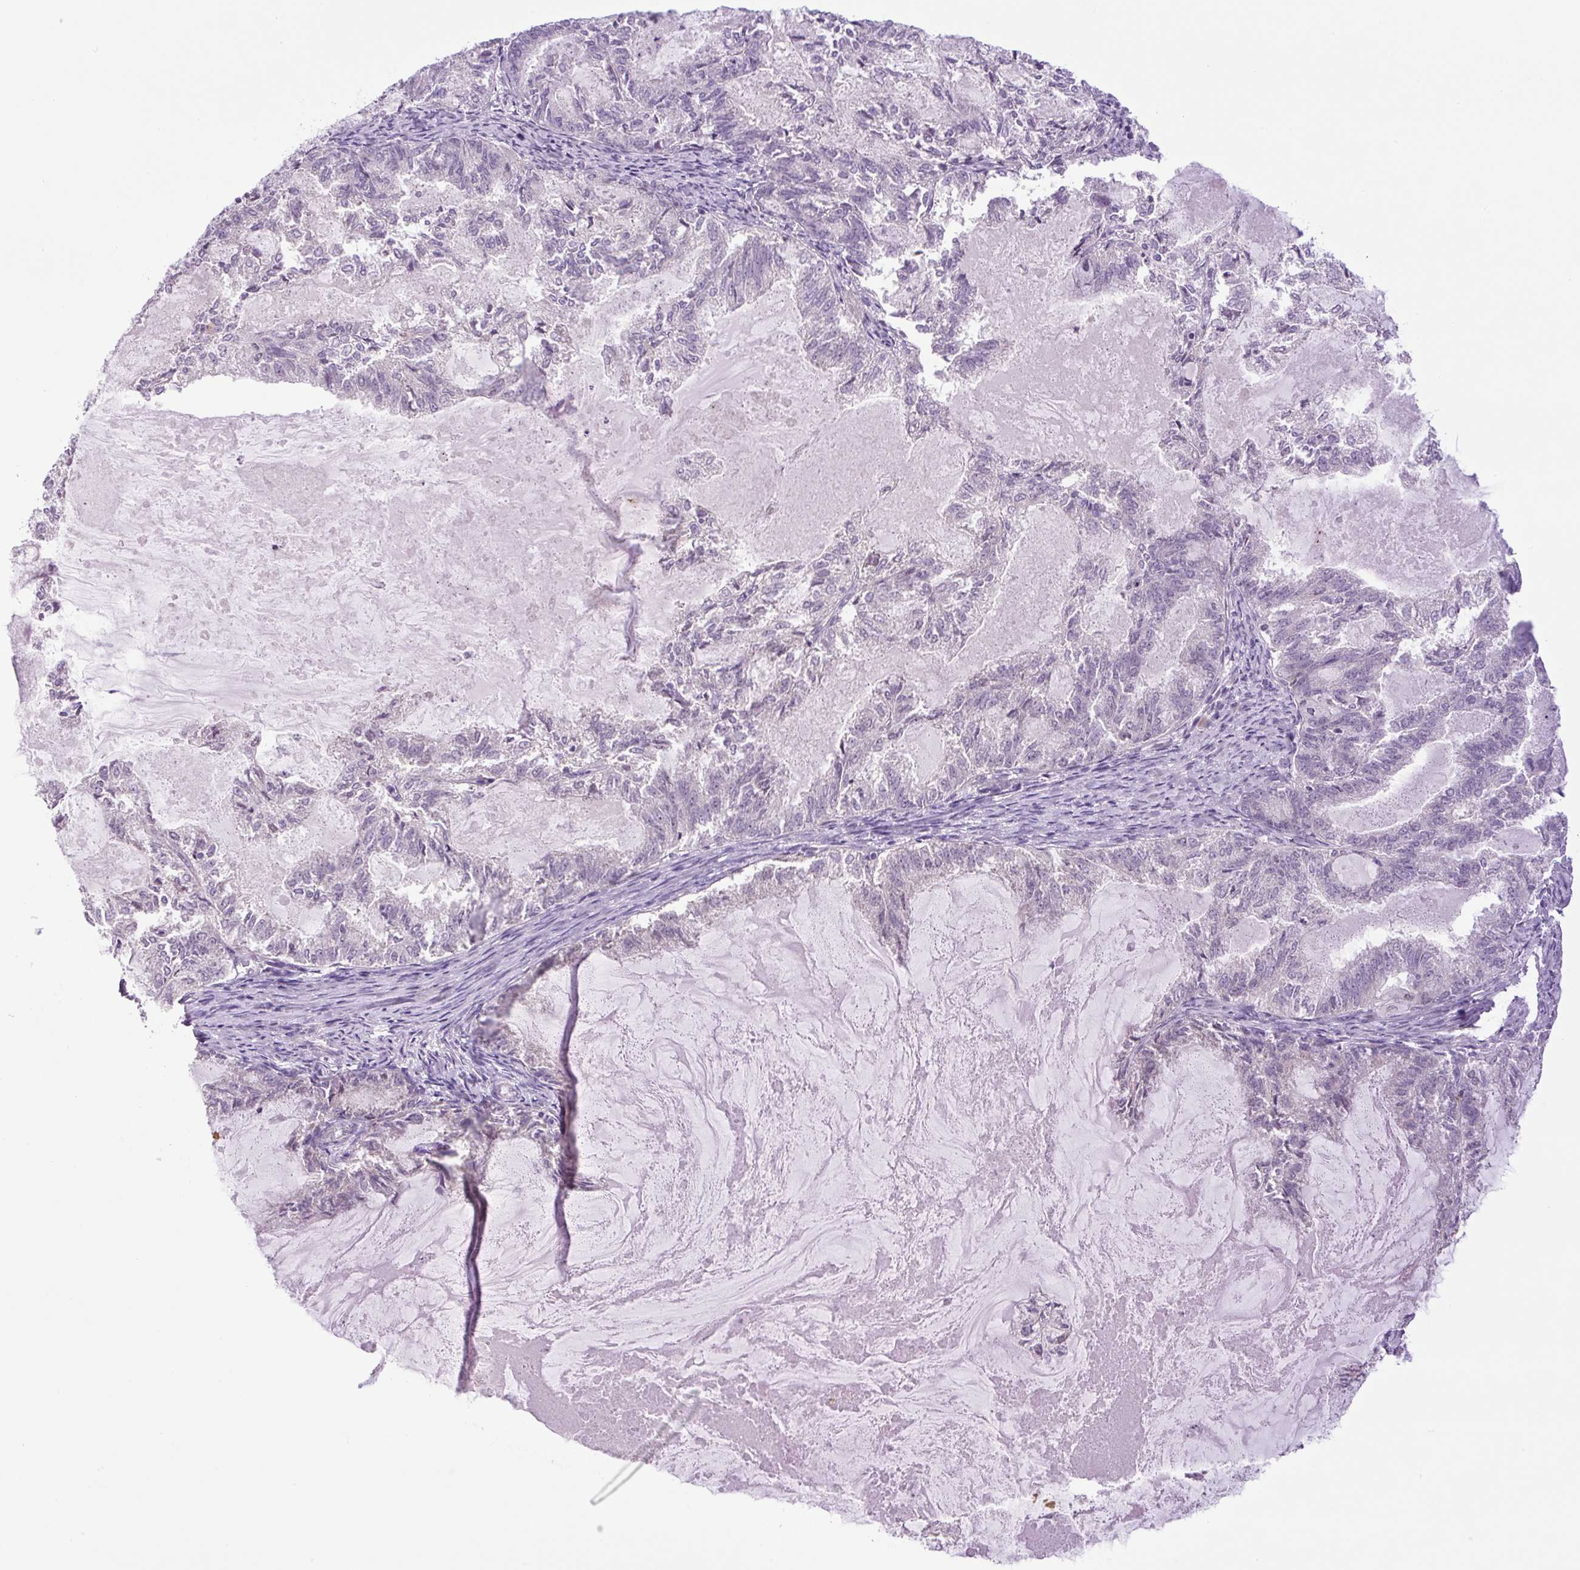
{"staining": {"intensity": "moderate", "quantity": "25%-75%", "location": "nuclear"}, "tissue": "endometrial cancer", "cell_type": "Tumor cells", "image_type": "cancer", "snomed": [{"axis": "morphology", "description": "Adenocarcinoma, NOS"}, {"axis": "topography", "description": "Endometrium"}], "caption": "Tumor cells reveal moderate nuclear positivity in about 25%-75% of cells in endometrial cancer (adenocarcinoma). The protein is shown in brown color, while the nuclei are stained blue.", "gene": "KPNA1", "patient": {"sex": "female", "age": 86}}